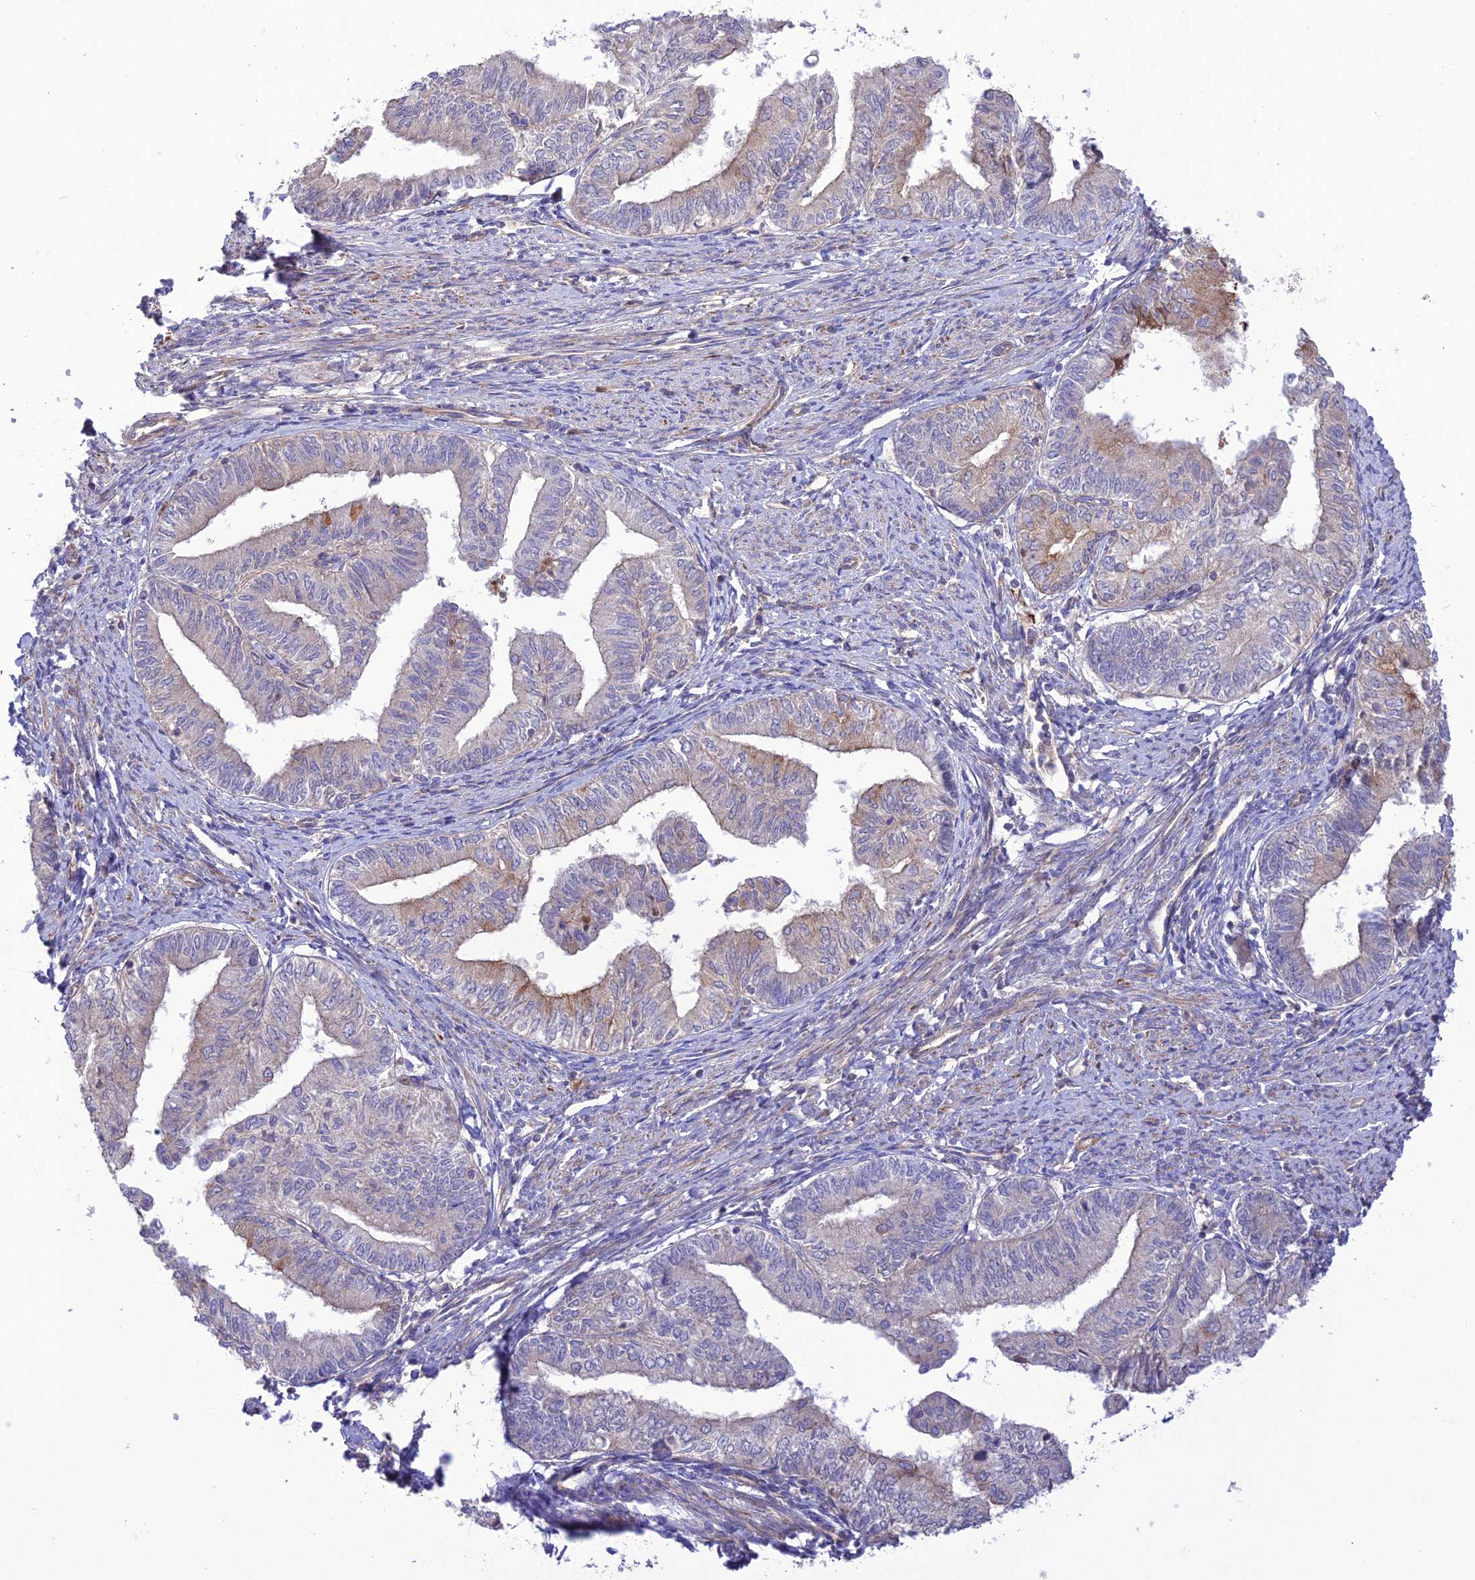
{"staining": {"intensity": "negative", "quantity": "none", "location": "none"}, "tissue": "endometrial cancer", "cell_type": "Tumor cells", "image_type": "cancer", "snomed": [{"axis": "morphology", "description": "Adenocarcinoma, NOS"}, {"axis": "topography", "description": "Endometrium"}], "caption": "Immunohistochemistry (IHC) photomicrograph of neoplastic tissue: endometrial cancer stained with DAB demonstrates no significant protein positivity in tumor cells.", "gene": "FCHSD1", "patient": {"sex": "female", "age": 66}}